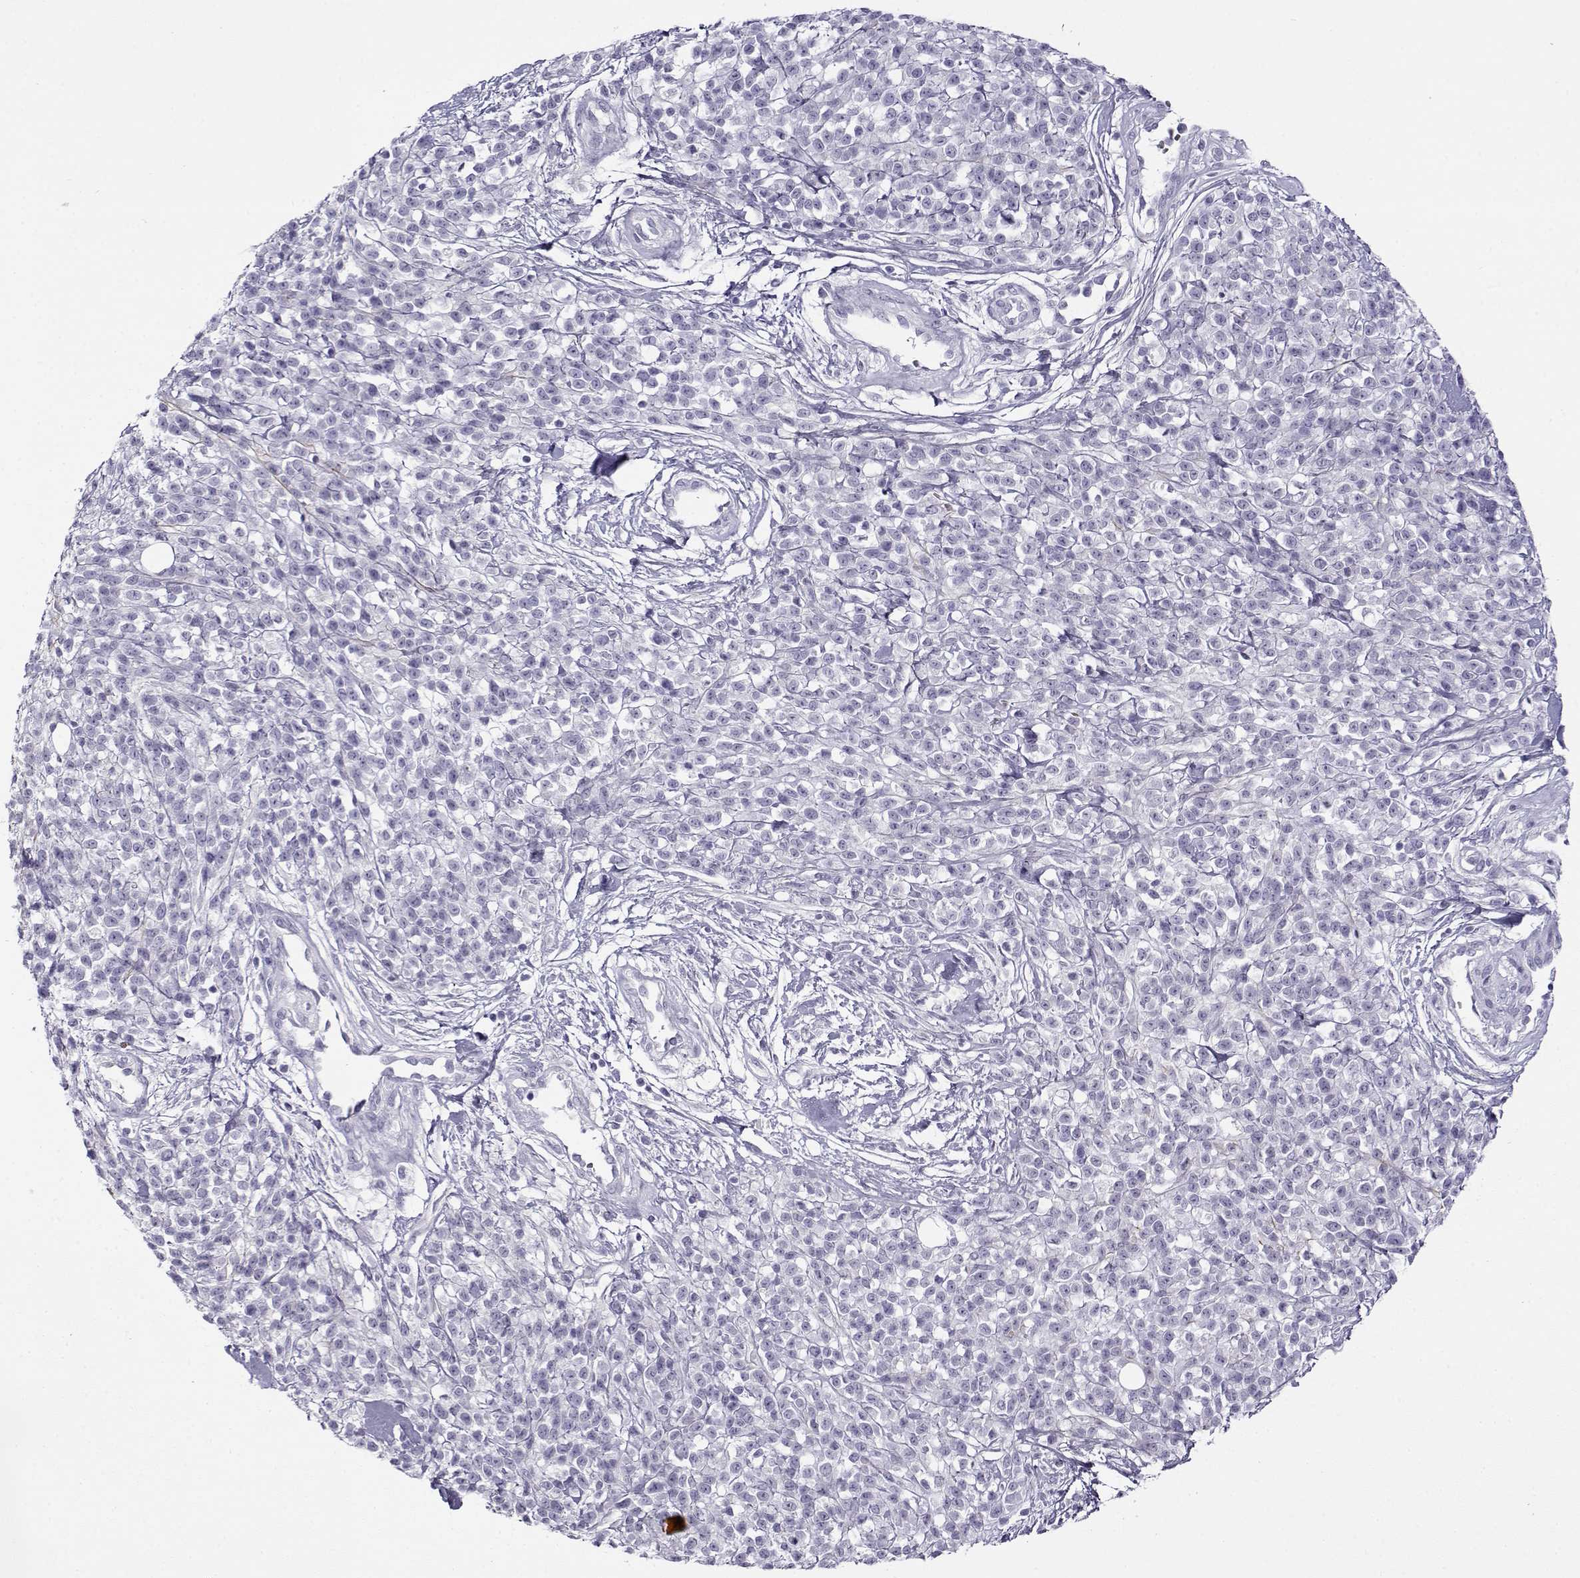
{"staining": {"intensity": "negative", "quantity": "none", "location": "none"}, "tissue": "melanoma", "cell_type": "Tumor cells", "image_type": "cancer", "snomed": [{"axis": "morphology", "description": "Malignant melanoma, NOS"}, {"axis": "topography", "description": "Skin"}, {"axis": "topography", "description": "Skin of trunk"}], "caption": "The histopathology image demonstrates no staining of tumor cells in malignant melanoma.", "gene": "GTSF1L", "patient": {"sex": "male", "age": 74}}